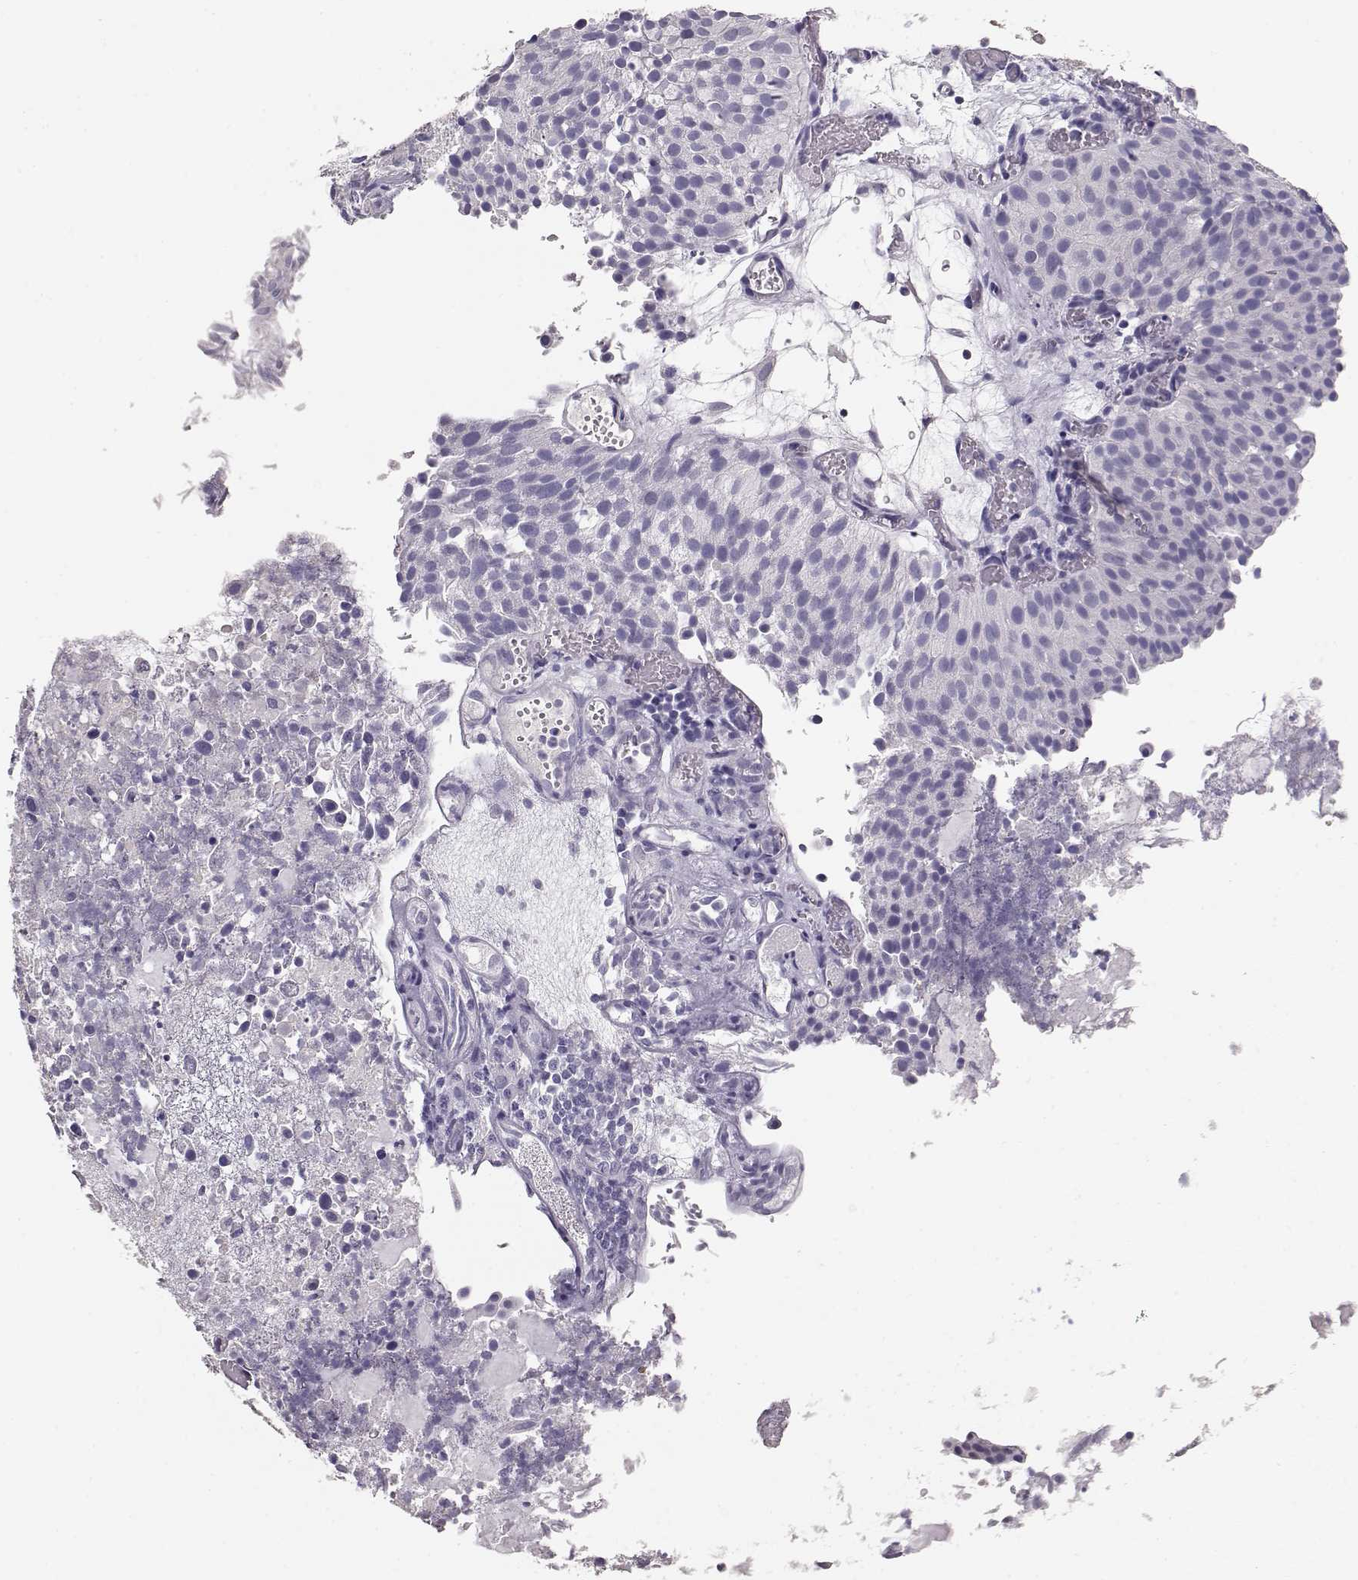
{"staining": {"intensity": "negative", "quantity": "none", "location": "none"}, "tissue": "urothelial cancer", "cell_type": "Tumor cells", "image_type": "cancer", "snomed": [{"axis": "morphology", "description": "Urothelial carcinoma, Low grade"}, {"axis": "topography", "description": "Urinary bladder"}], "caption": "This is an immunohistochemistry image of human urothelial cancer. There is no staining in tumor cells.", "gene": "MAGEC1", "patient": {"sex": "female", "age": 87}}